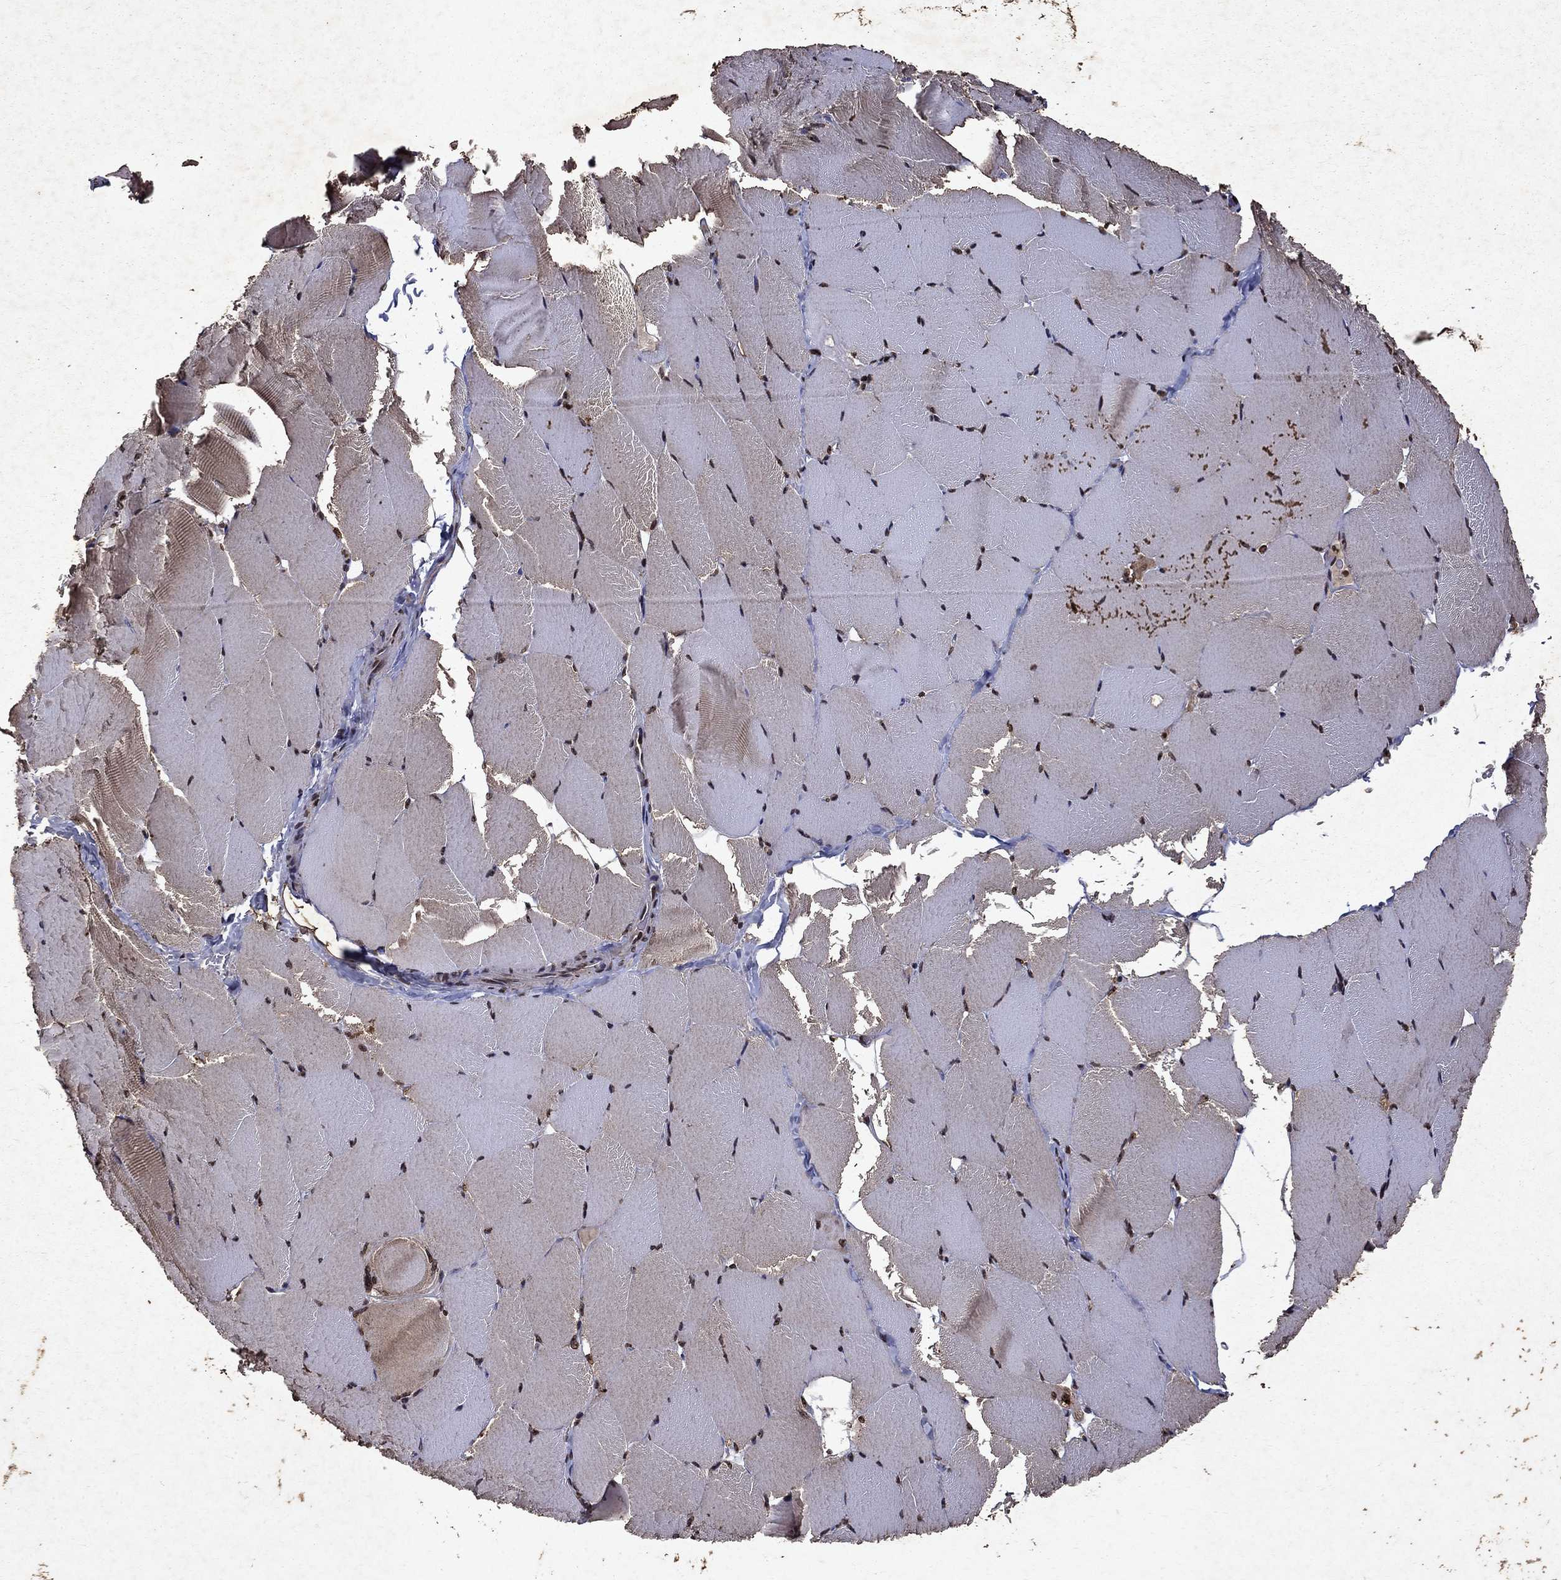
{"staining": {"intensity": "moderate", "quantity": "25%-75%", "location": "cytoplasmic/membranous,nuclear"}, "tissue": "skeletal muscle", "cell_type": "Myocytes", "image_type": "normal", "snomed": [{"axis": "morphology", "description": "Normal tissue, NOS"}, {"axis": "topography", "description": "Skeletal muscle"}], "caption": "Immunohistochemistry (IHC) of benign human skeletal muscle demonstrates medium levels of moderate cytoplasmic/membranous,nuclear staining in approximately 25%-75% of myocytes.", "gene": "PIN4", "patient": {"sex": "female", "age": 37}}